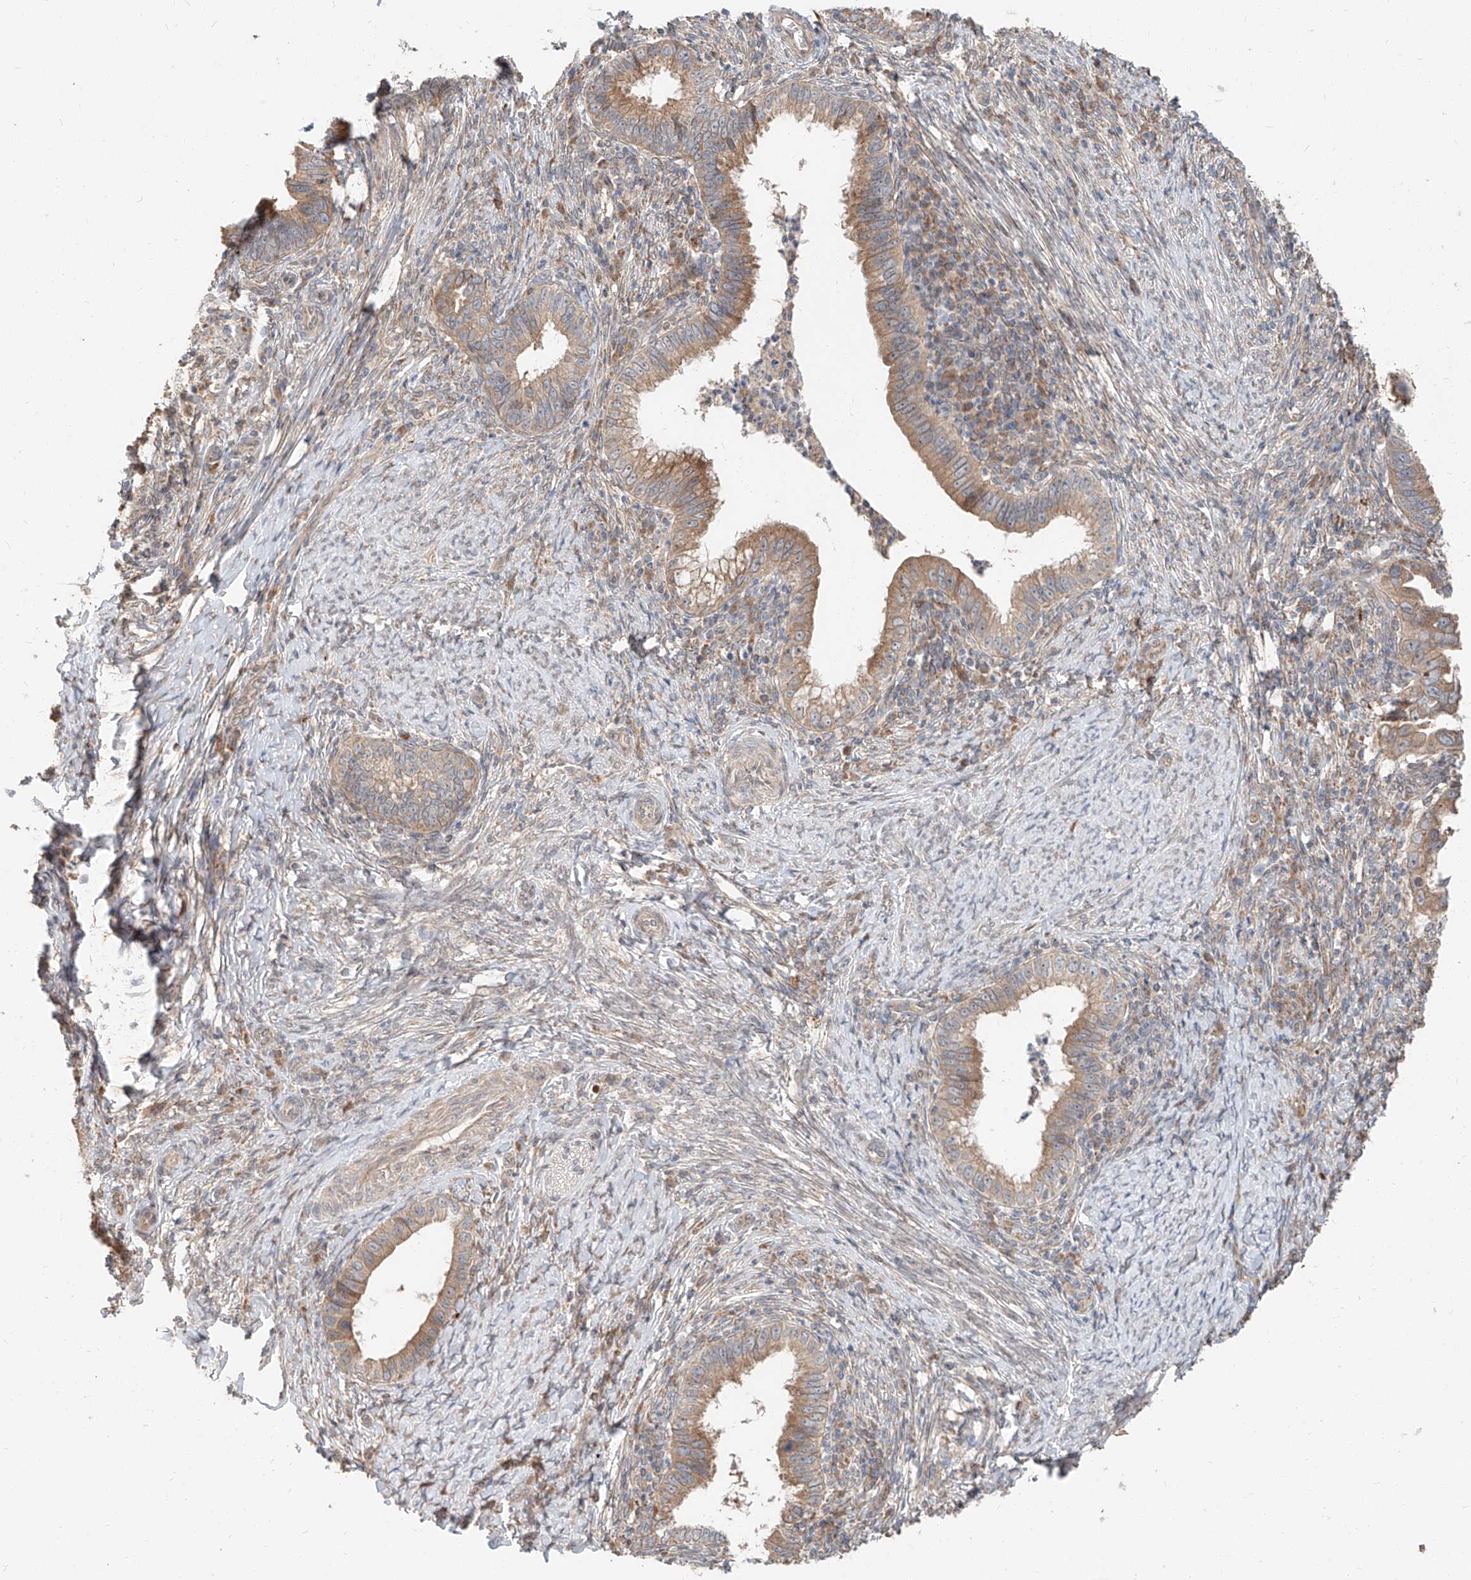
{"staining": {"intensity": "moderate", "quantity": ">75%", "location": "cytoplasmic/membranous"}, "tissue": "cervical cancer", "cell_type": "Tumor cells", "image_type": "cancer", "snomed": [{"axis": "morphology", "description": "Adenocarcinoma, NOS"}, {"axis": "topography", "description": "Cervix"}], "caption": "This is an image of IHC staining of cervical cancer (adenocarcinoma), which shows moderate expression in the cytoplasmic/membranous of tumor cells.", "gene": "STX19", "patient": {"sex": "female", "age": 36}}